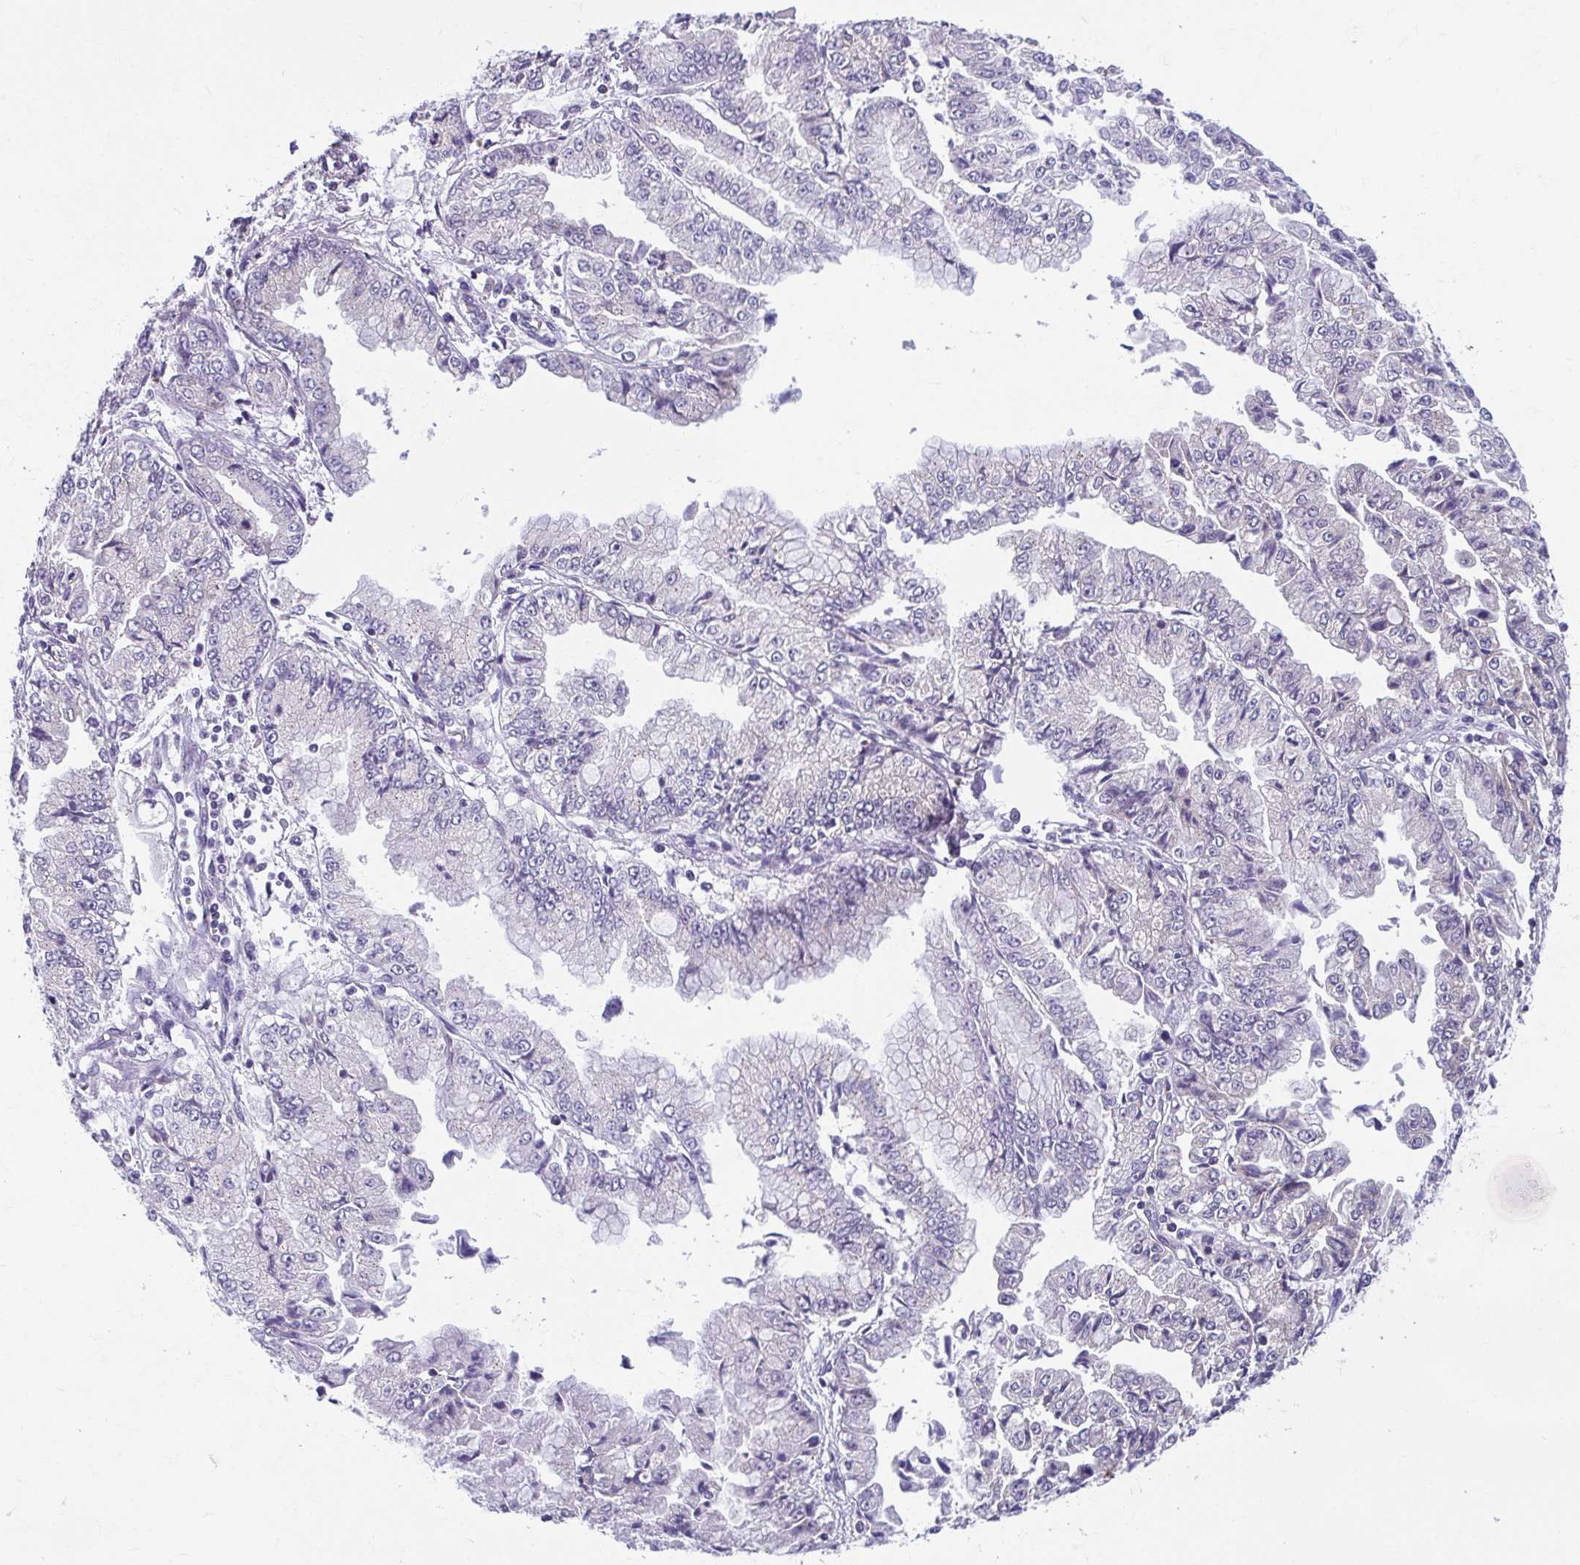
{"staining": {"intensity": "negative", "quantity": "none", "location": "none"}, "tissue": "stomach cancer", "cell_type": "Tumor cells", "image_type": "cancer", "snomed": [{"axis": "morphology", "description": "Adenocarcinoma, NOS"}, {"axis": "topography", "description": "Stomach, upper"}], "caption": "This micrograph is of stomach adenocarcinoma stained with IHC to label a protein in brown with the nuclei are counter-stained blue. There is no positivity in tumor cells.", "gene": "TMEM108", "patient": {"sex": "female", "age": 74}}